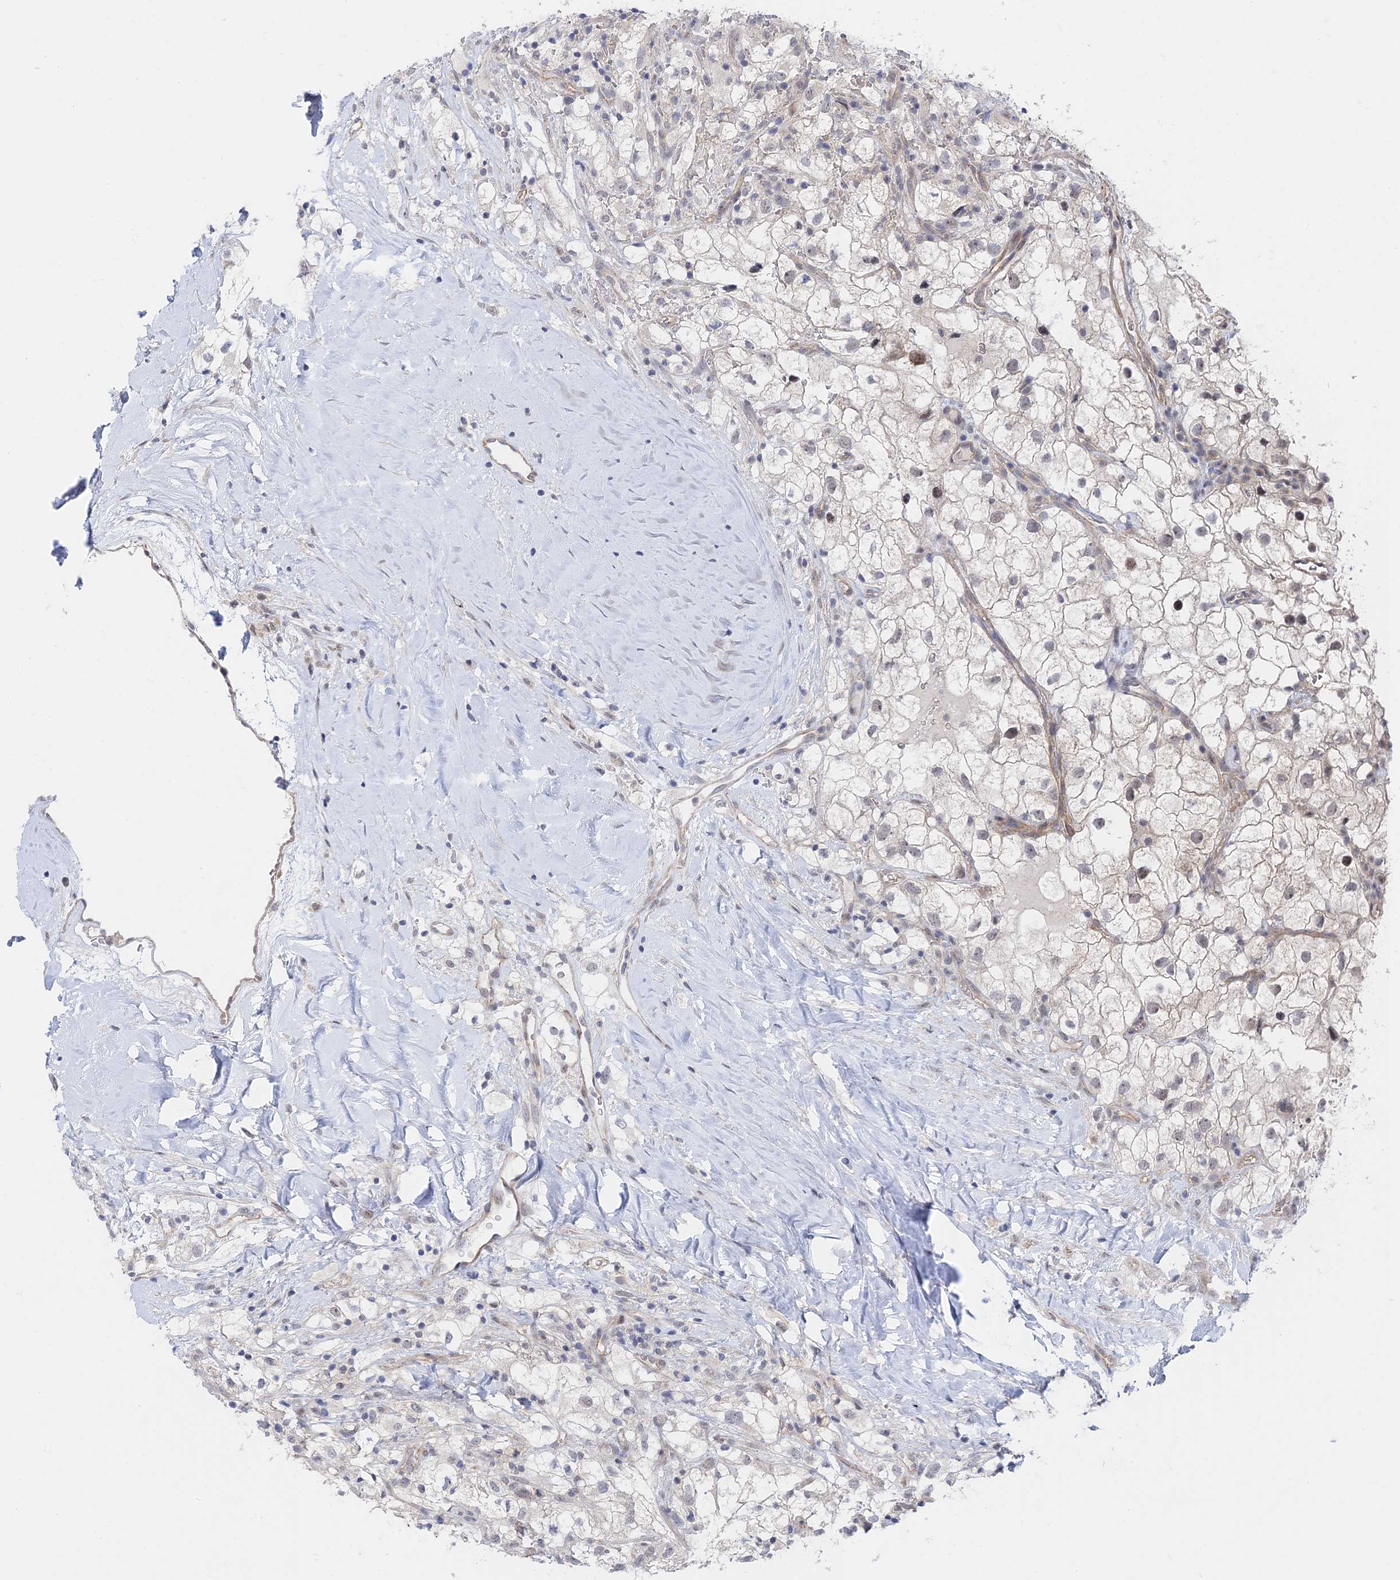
{"staining": {"intensity": "weak", "quantity": "<25%", "location": "nuclear"}, "tissue": "renal cancer", "cell_type": "Tumor cells", "image_type": "cancer", "snomed": [{"axis": "morphology", "description": "Adenocarcinoma, NOS"}, {"axis": "topography", "description": "Kidney"}], "caption": "IHC image of renal cancer stained for a protein (brown), which exhibits no positivity in tumor cells.", "gene": "CFAP92", "patient": {"sex": "male", "age": 59}}